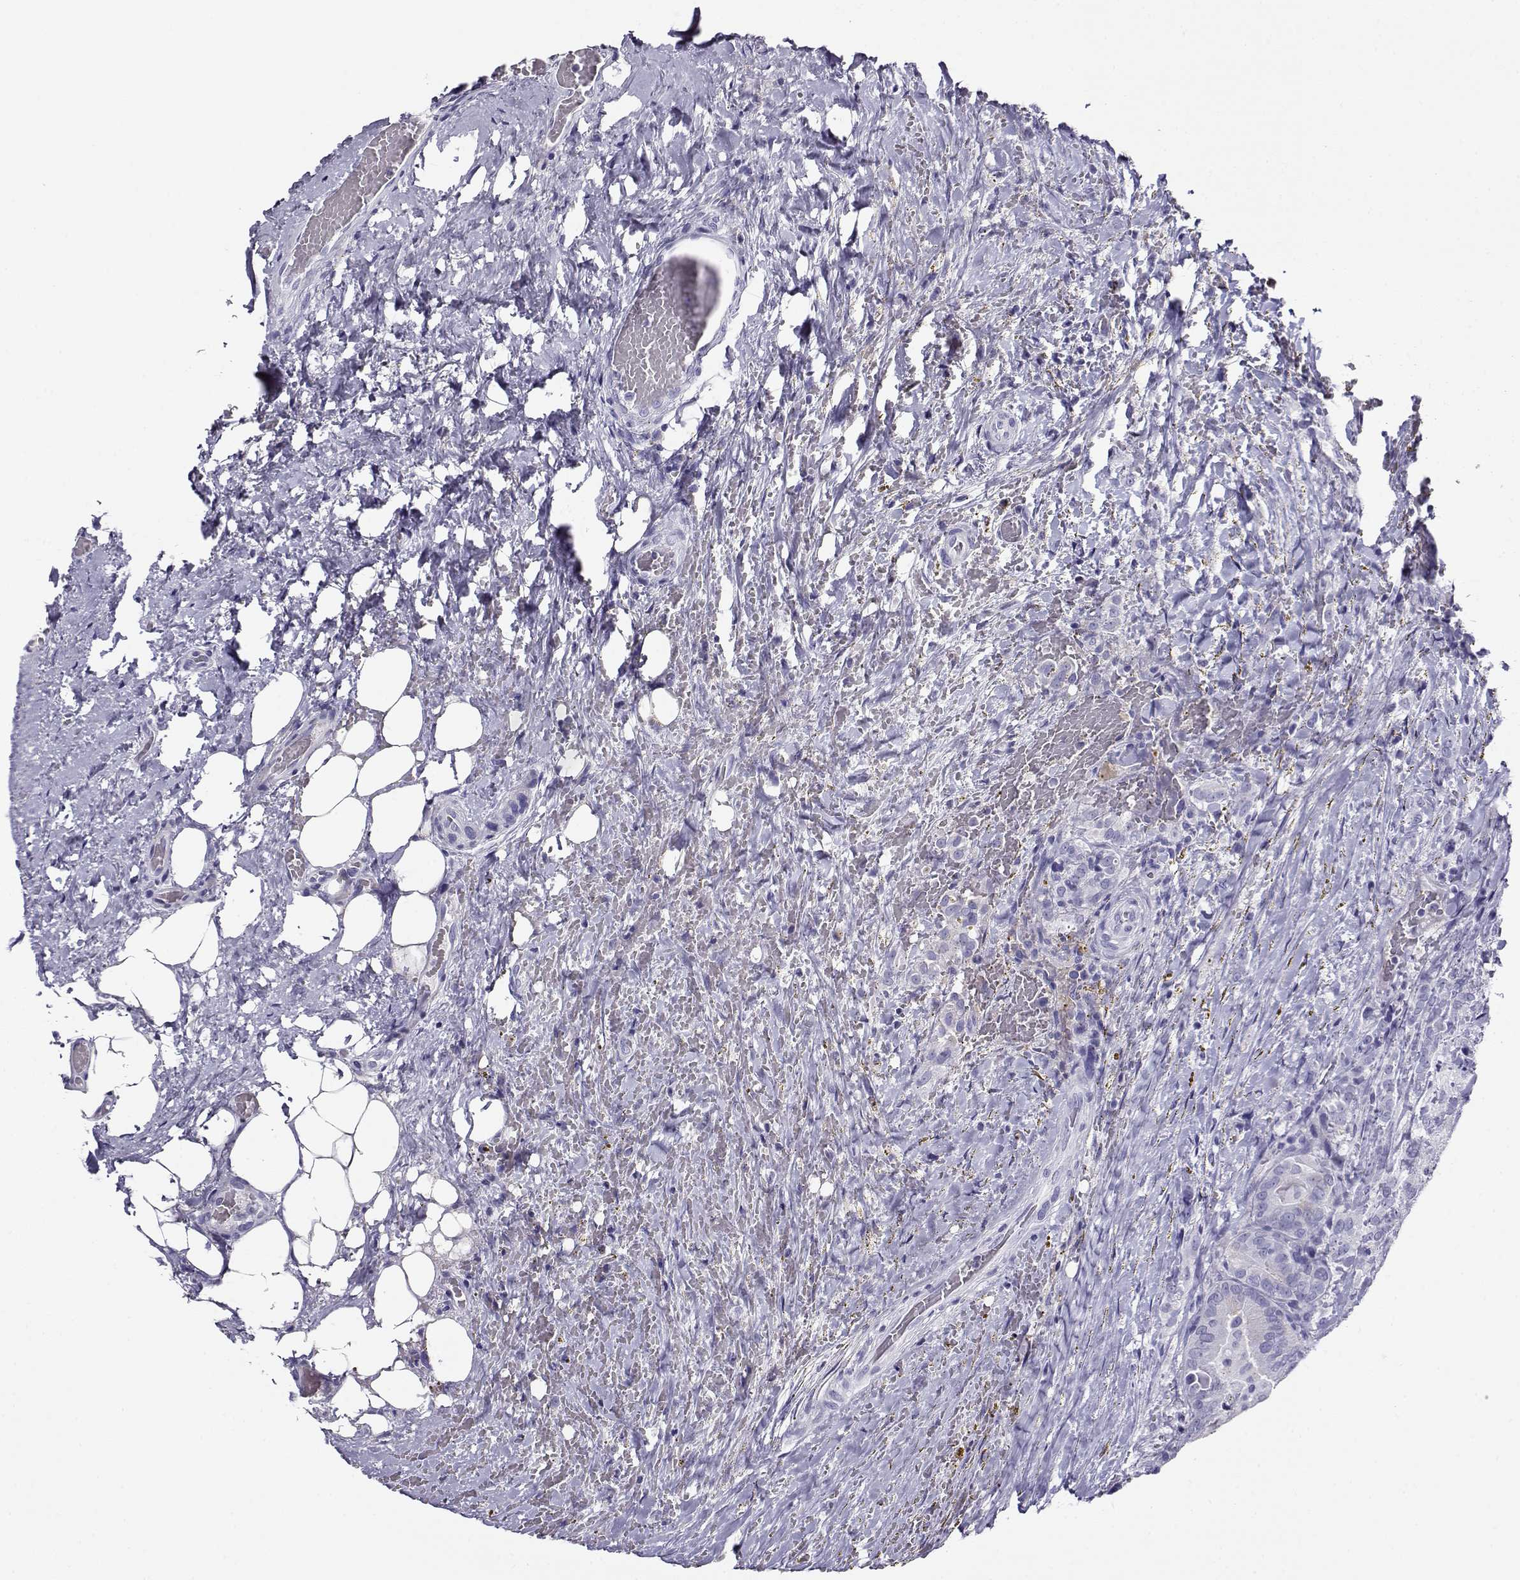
{"staining": {"intensity": "negative", "quantity": "none", "location": "none"}, "tissue": "thyroid cancer", "cell_type": "Tumor cells", "image_type": "cancer", "snomed": [{"axis": "morphology", "description": "Papillary adenocarcinoma, NOS"}, {"axis": "topography", "description": "Thyroid gland"}], "caption": "The IHC histopathology image has no significant expression in tumor cells of thyroid cancer tissue.", "gene": "RHOXF2", "patient": {"sex": "male", "age": 61}}